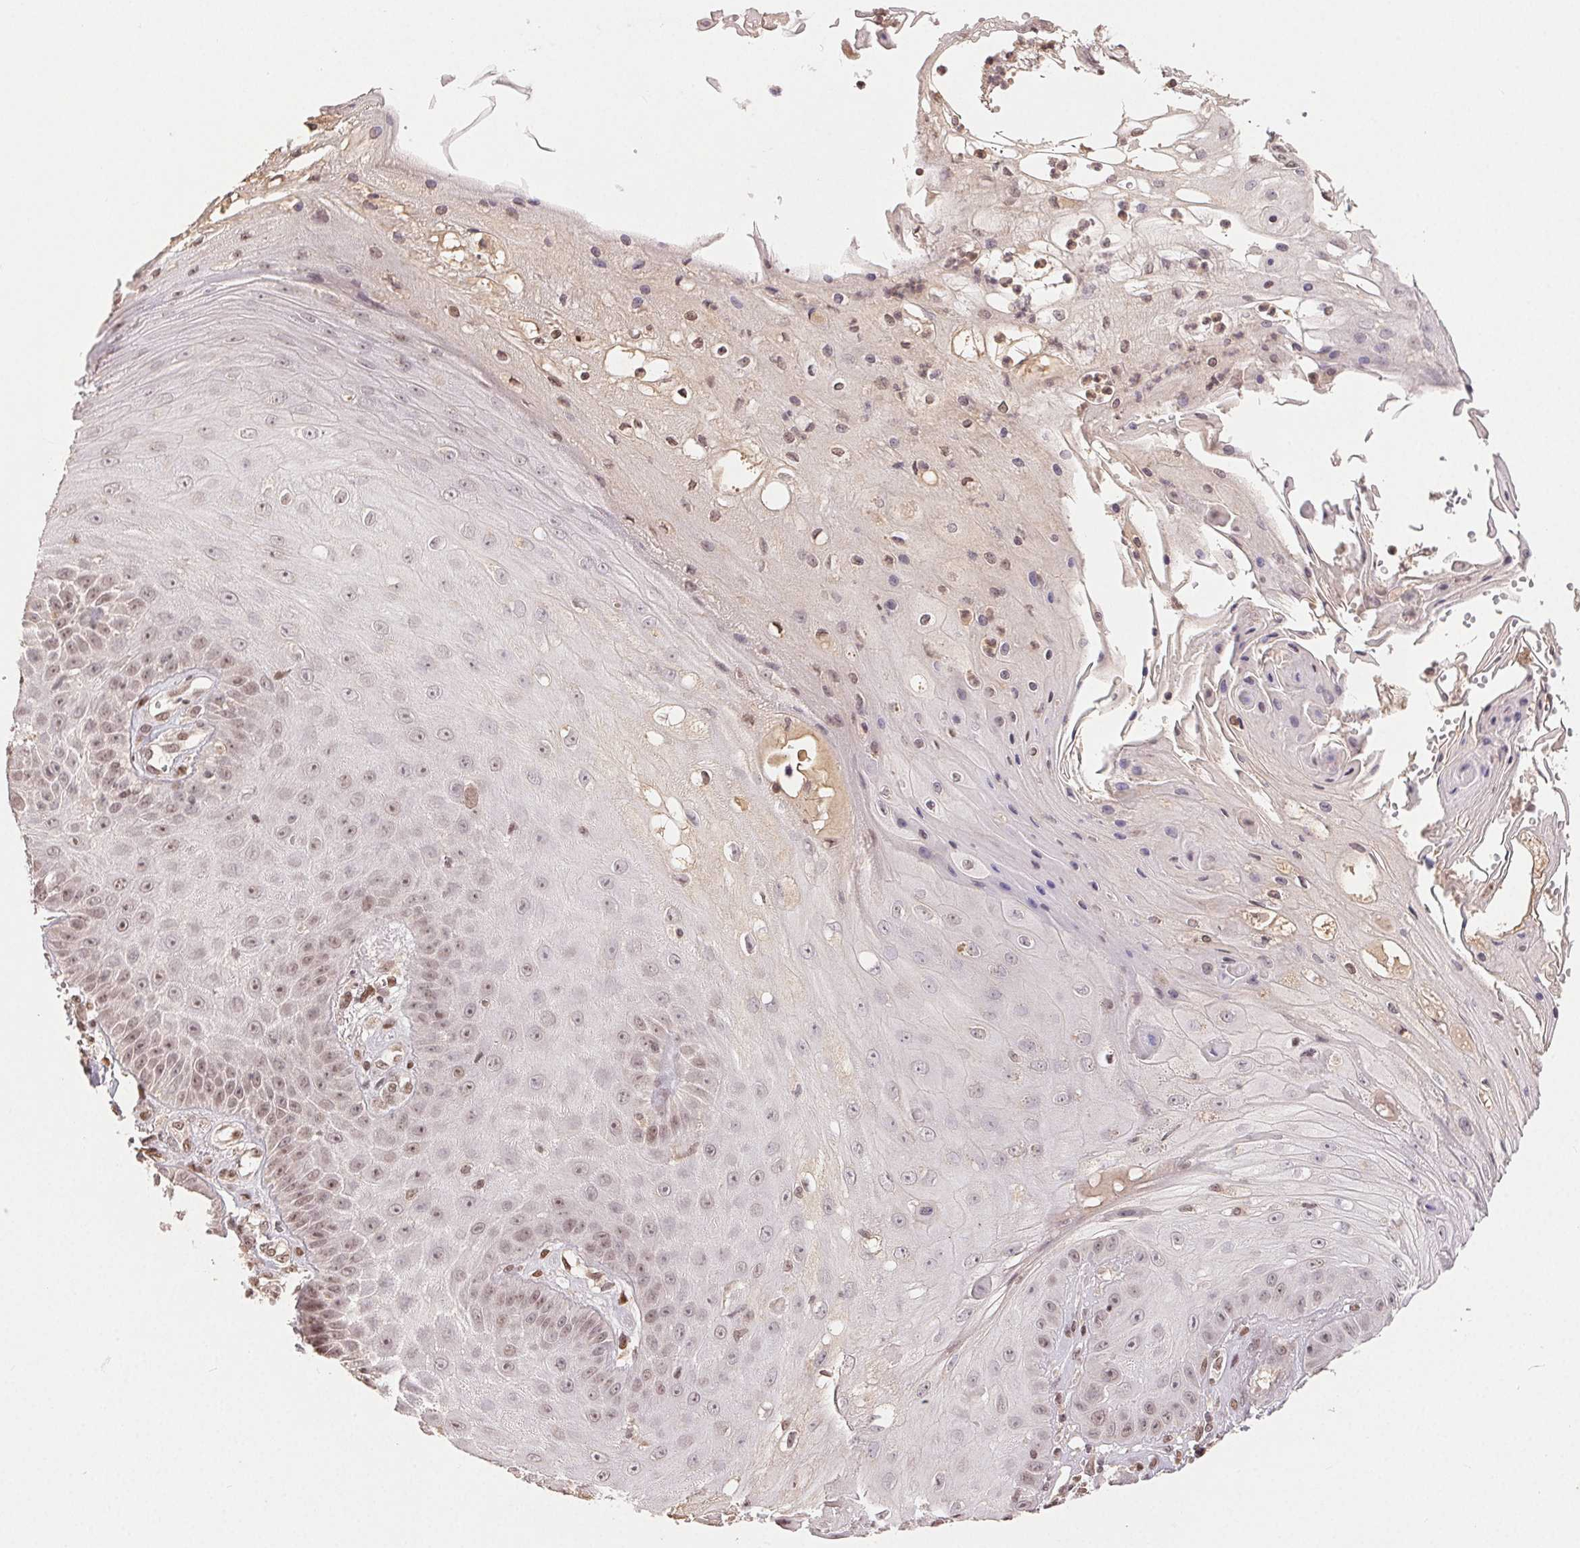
{"staining": {"intensity": "moderate", "quantity": ">75%", "location": "nuclear"}, "tissue": "skin cancer", "cell_type": "Tumor cells", "image_type": "cancer", "snomed": [{"axis": "morphology", "description": "Squamous cell carcinoma, NOS"}, {"axis": "topography", "description": "Skin"}], "caption": "Human squamous cell carcinoma (skin) stained for a protein (brown) reveals moderate nuclear positive staining in about >75% of tumor cells.", "gene": "MAPKAPK2", "patient": {"sex": "male", "age": 70}}